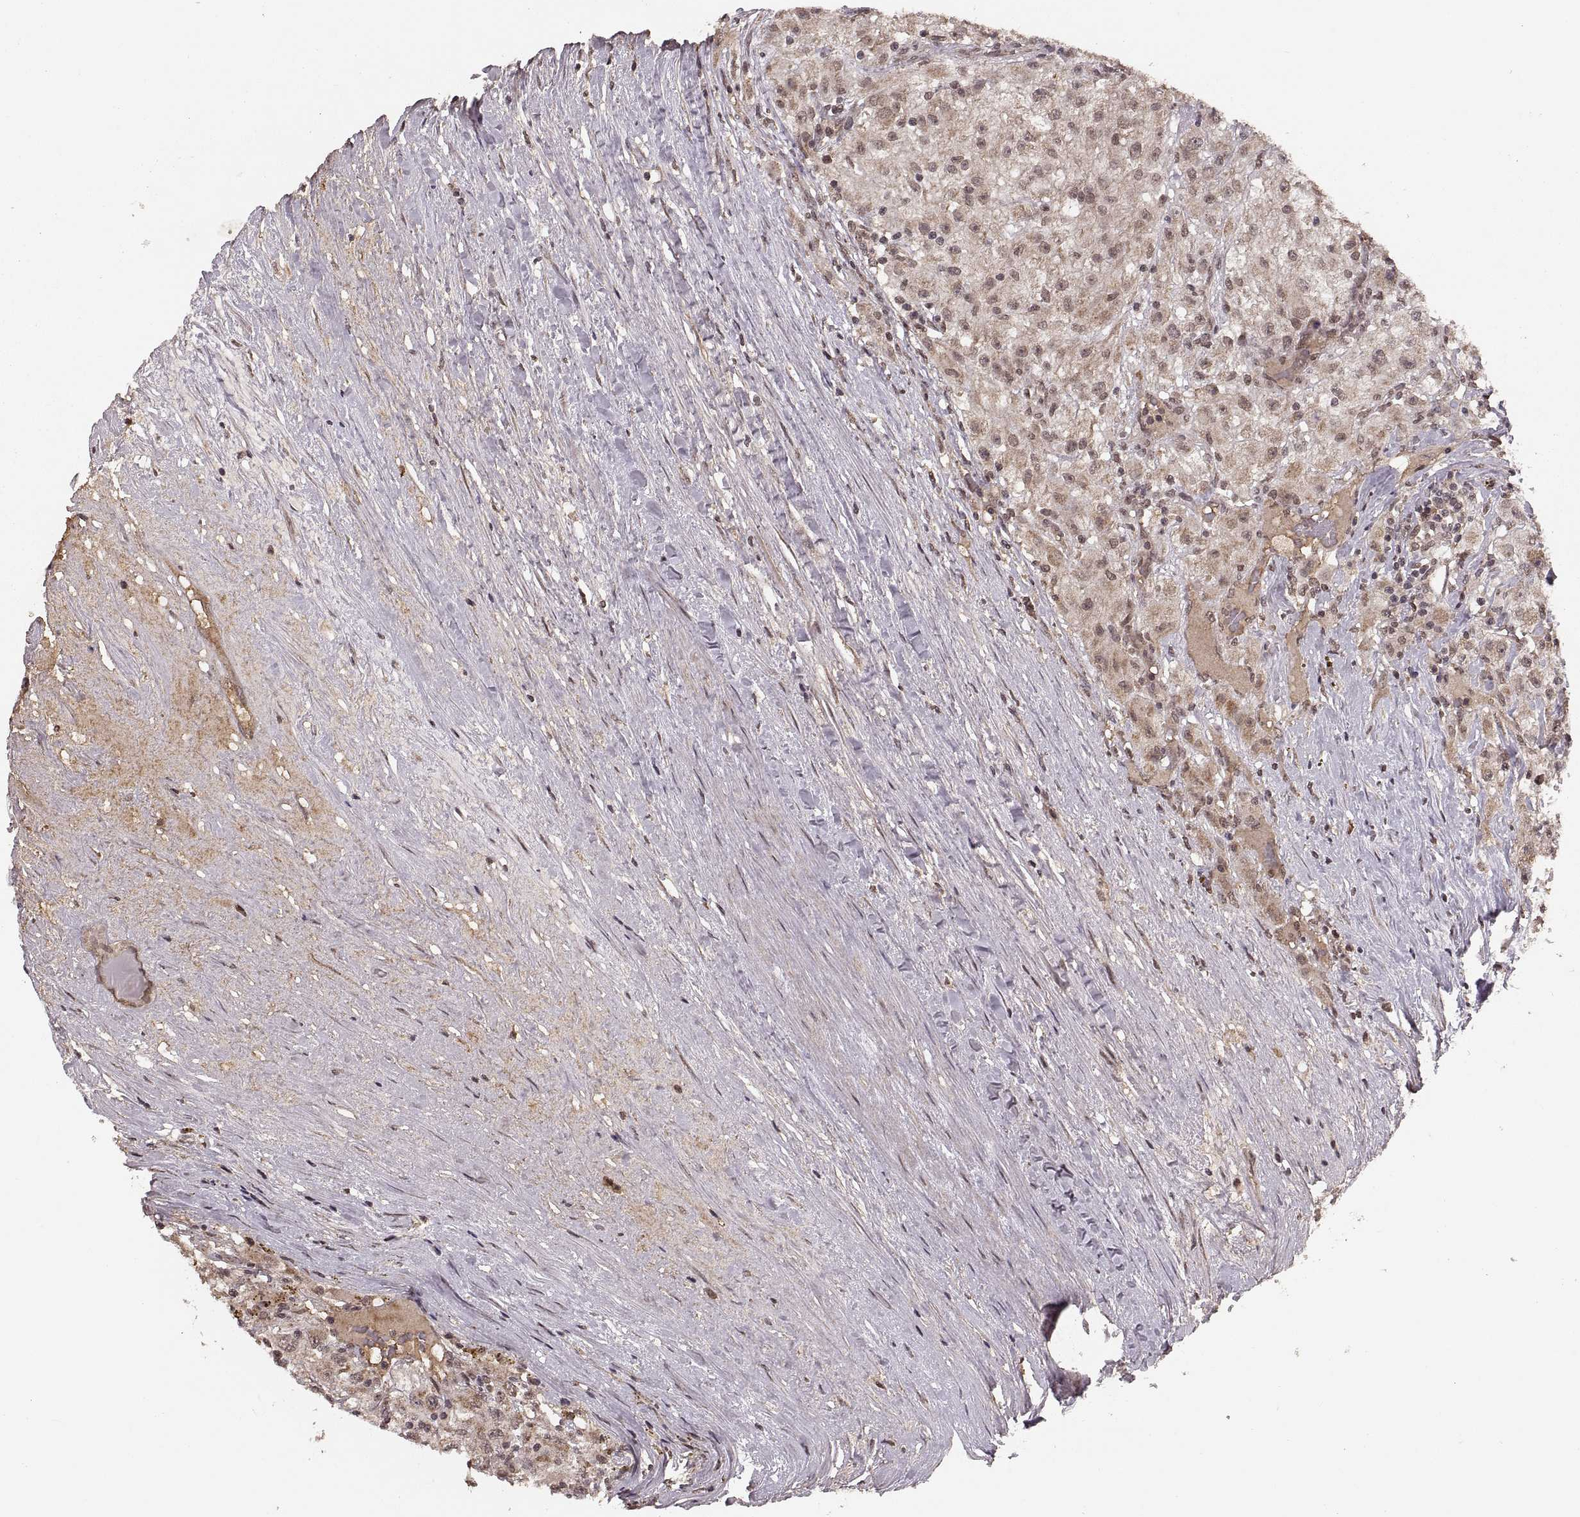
{"staining": {"intensity": "moderate", "quantity": "<25%", "location": "cytoplasmic/membranous"}, "tissue": "renal cancer", "cell_type": "Tumor cells", "image_type": "cancer", "snomed": [{"axis": "morphology", "description": "Adenocarcinoma, NOS"}, {"axis": "topography", "description": "Kidney"}], "caption": "This micrograph shows immunohistochemistry staining of human renal cancer (adenocarcinoma), with low moderate cytoplasmic/membranous staining in about <25% of tumor cells.", "gene": "RFT1", "patient": {"sex": "female", "age": 67}}